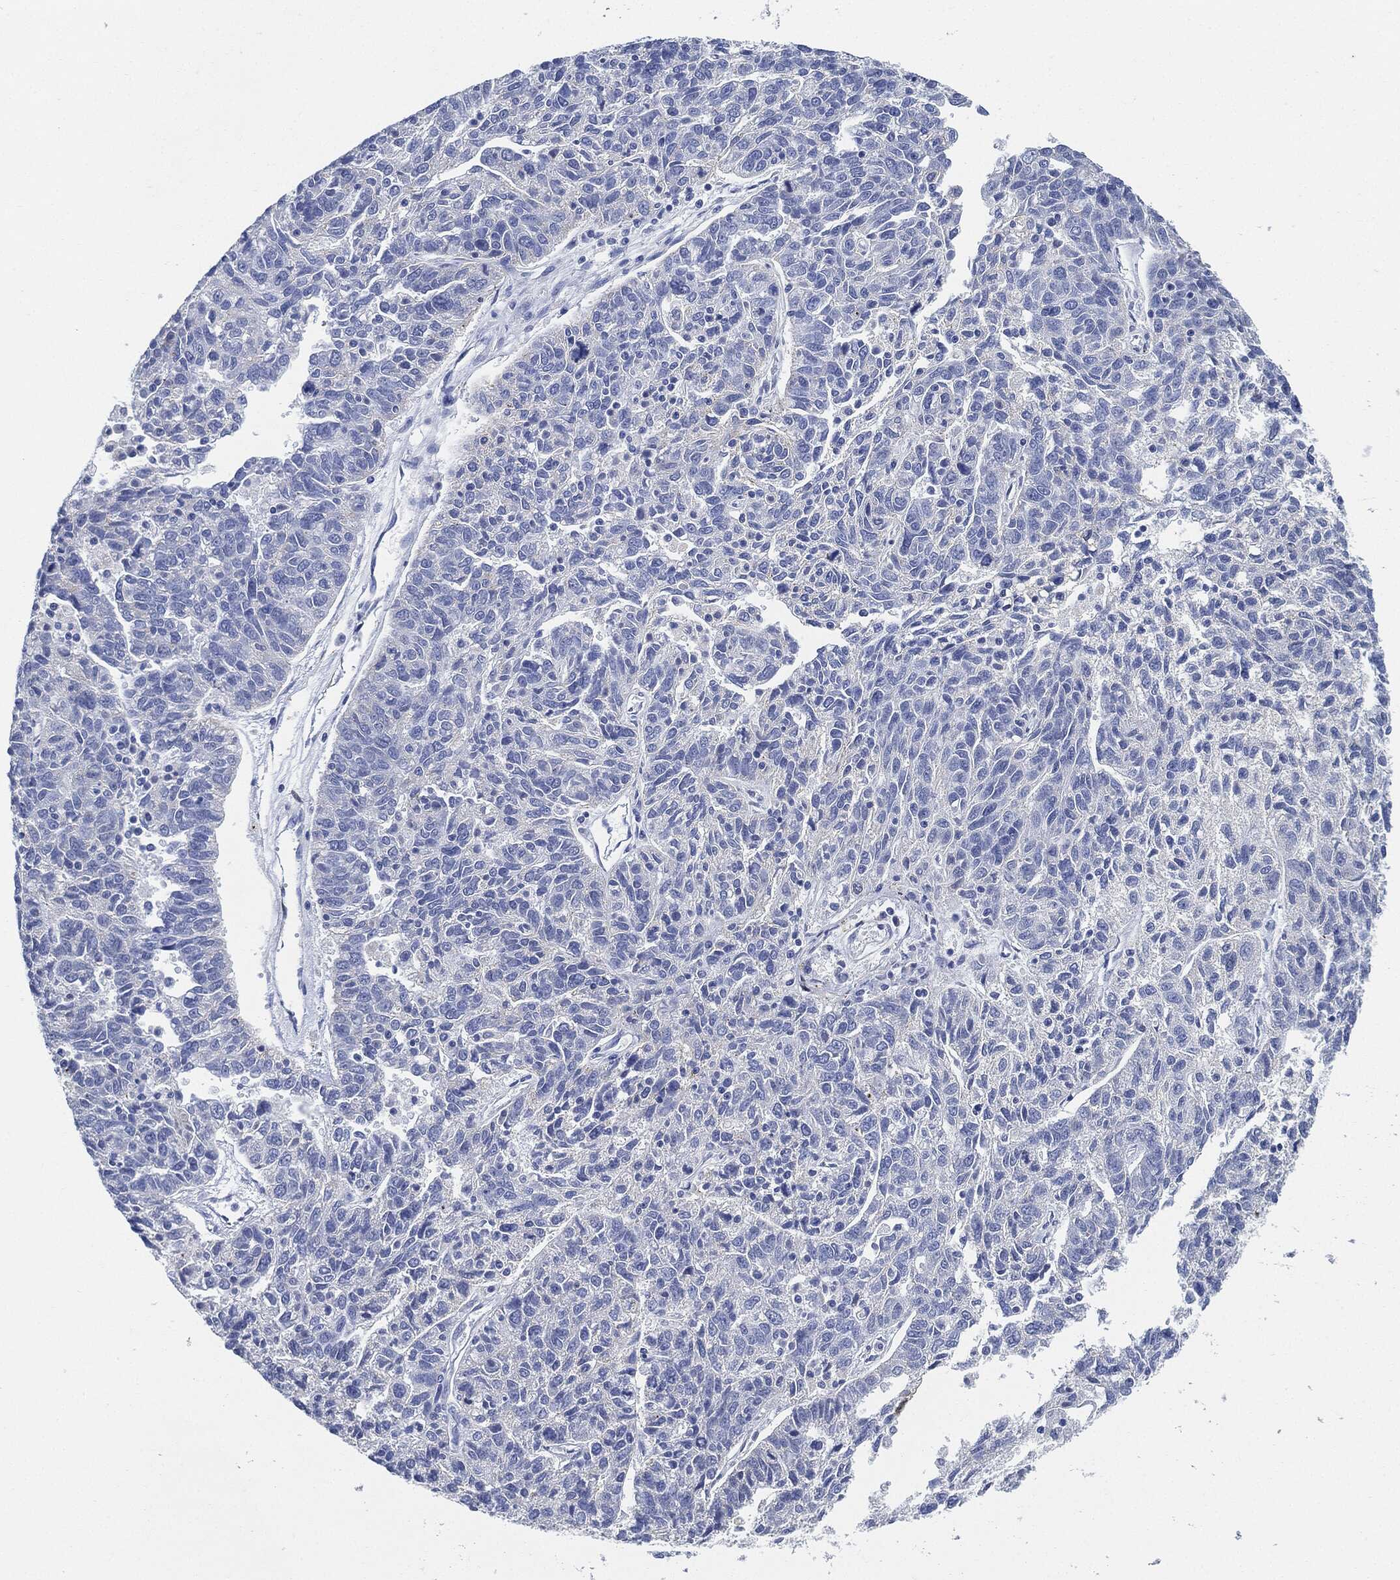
{"staining": {"intensity": "negative", "quantity": "none", "location": "none"}, "tissue": "ovarian cancer", "cell_type": "Tumor cells", "image_type": "cancer", "snomed": [{"axis": "morphology", "description": "Cystadenocarcinoma, serous, NOS"}, {"axis": "topography", "description": "Ovary"}], "caption": "High power microscopy micrograph of an immunohistochemistry (IHC) photomicrograph of serous cystadenocarcinoma (ovarian), revealing no significant positivity in tumor cells. (DAB (3,3'-diaminobenzidine) IHC with hematoxylin counter stain).", "gene": "TAGLN", "patient": {"sex": "female", "age": 71}}